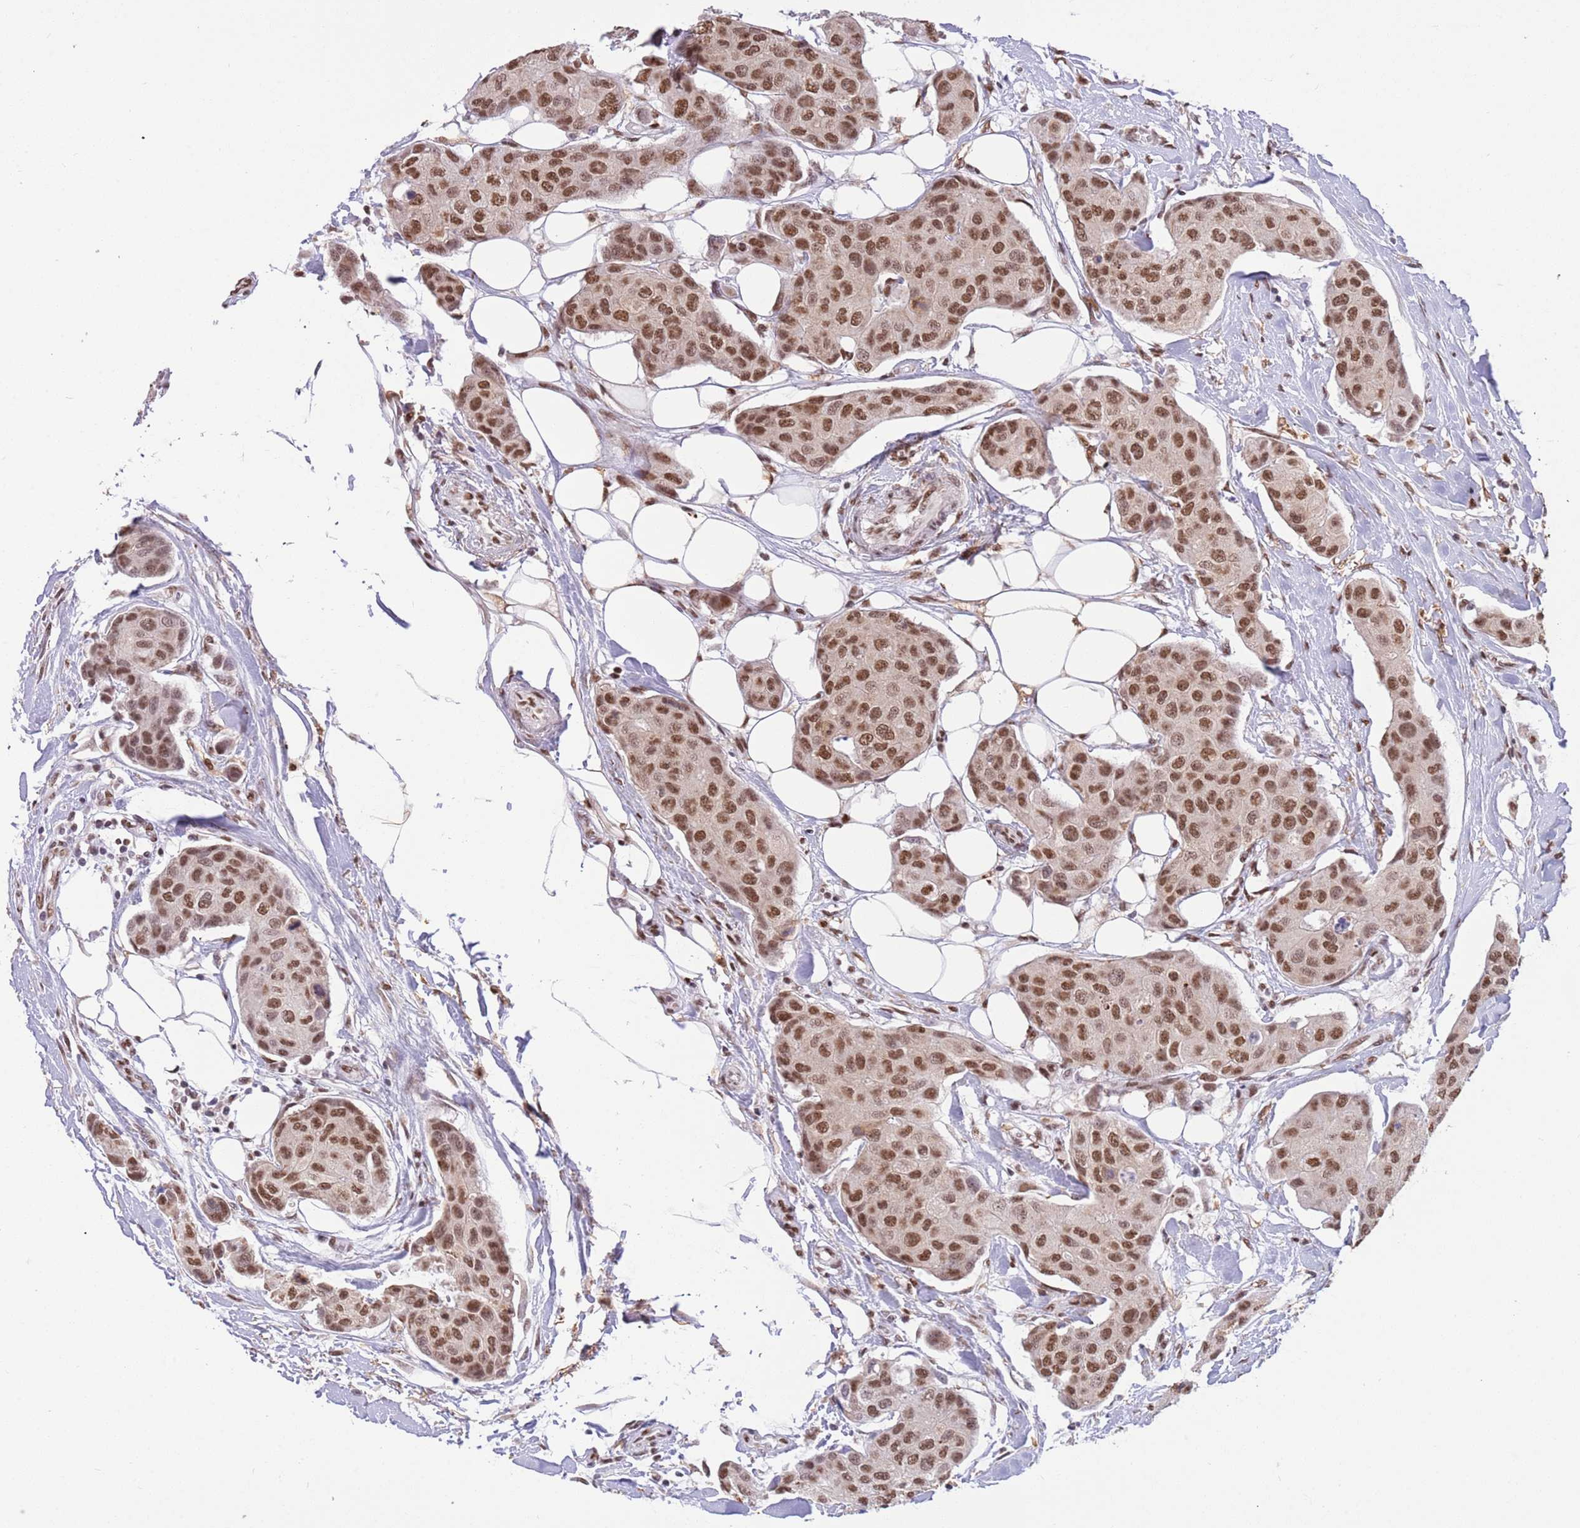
{"staining": {"intensity": "moderate", "quantity": ">75%", "location": "nuclear"}, "tissue": "breast cancer", "cell_type": "Tumor cells", "image_type": "cancer", "snomed": [{"axis": "morphology", "description": "Duct carcinoma"}, {"axis": "topography", "description": "Breast"}, {"axis": "topography", "description": "Lymph node"}], "caption": "Immunohistochemistry staining of breast cancer (invasive ductal carcinoma), which shows medium levels of moderate nuclear staining in about >75% of tumor cells indicating moderate nuclear protein staining. The staining was performed using DAB (brown) for protein detection and nuclei were counterstained in hematoxylin (blue).", "gene": "TRIM32", "patient": {"sex": "female", "age": 80}}